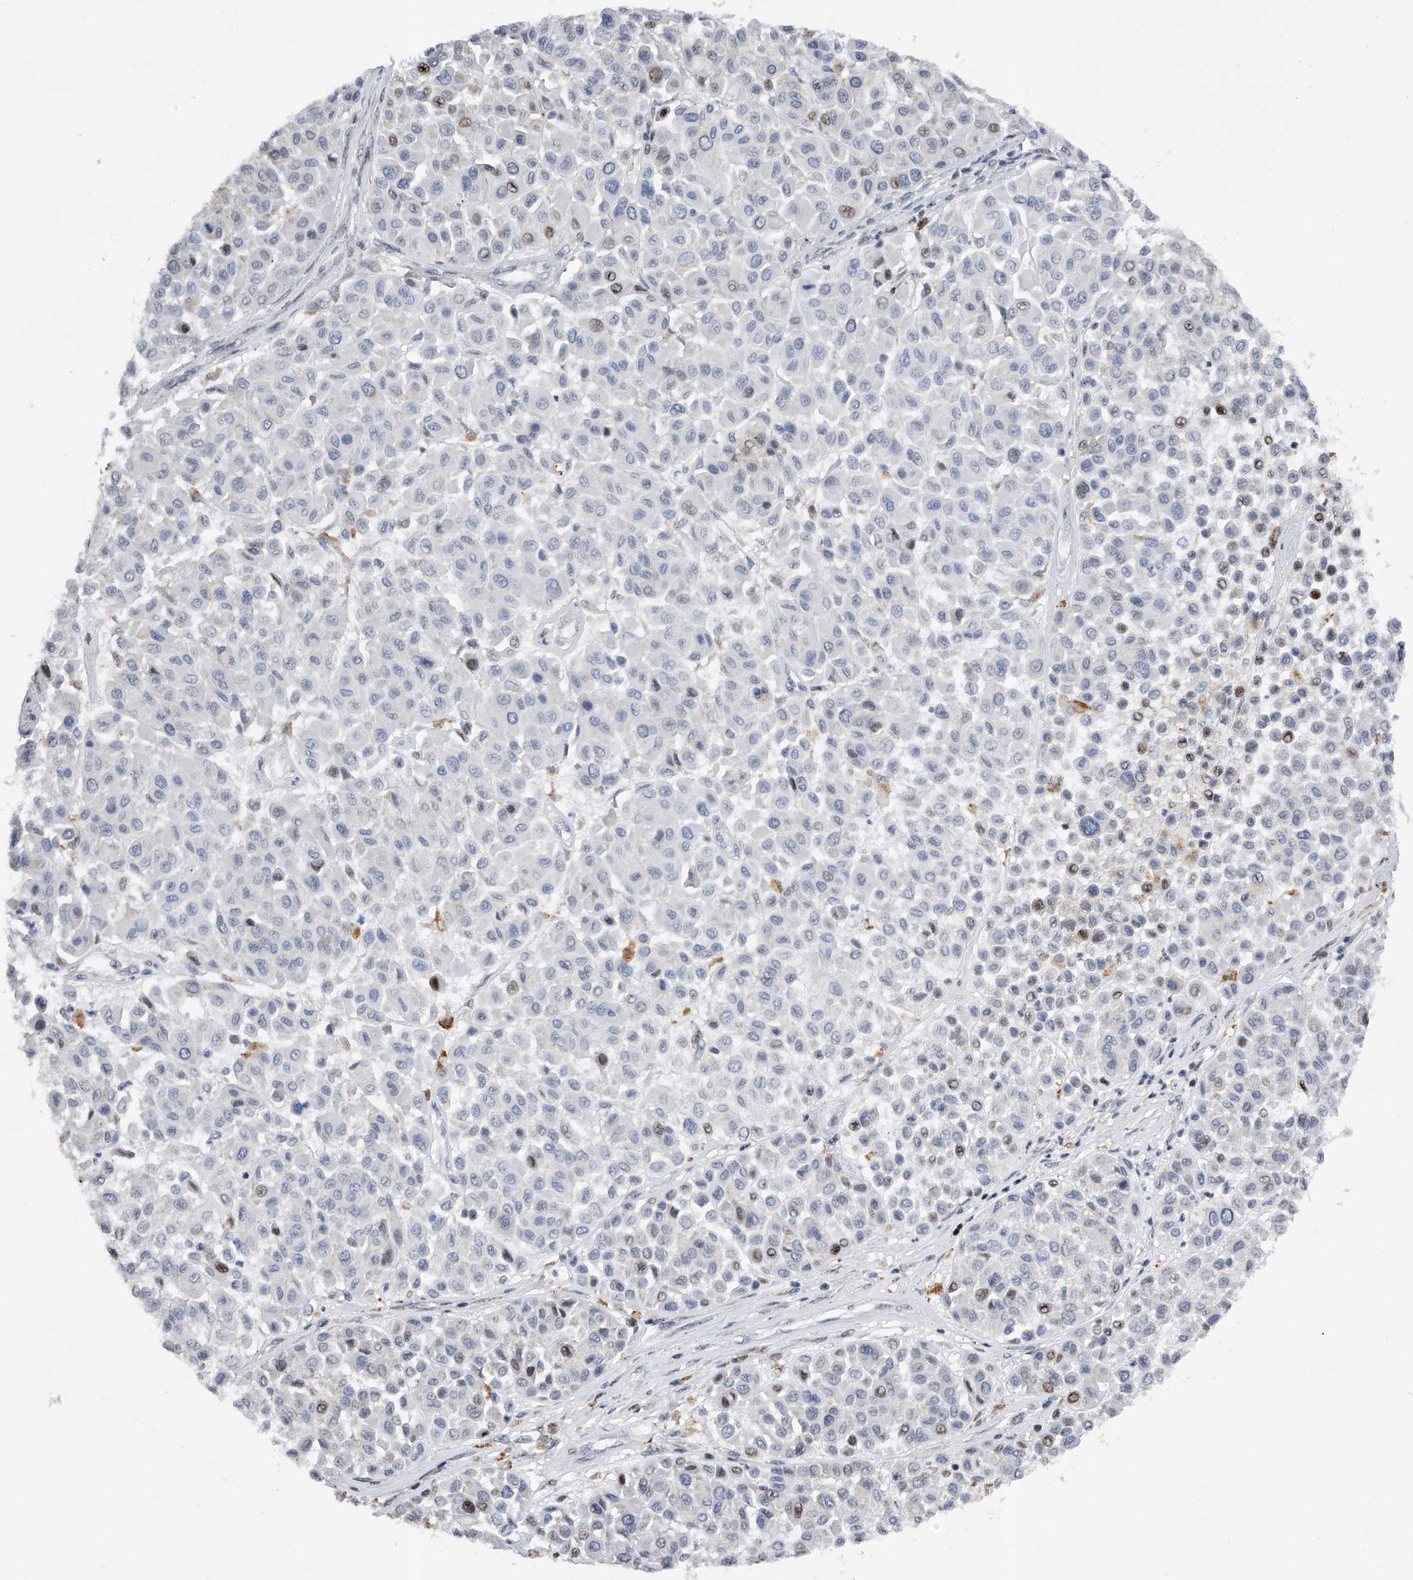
{"staining": {"intensity": "negative", "quantity": "none", "location": "none"}, "tissue": "melanoma", "cell_type": "Tumor cells", "image_type": "cancer", "snomed": [{"axis": "morphology", "description": "Malignant melanoma, Metastatic site"}, {"axis": "topography", "description": "Soft tissue"}], "caption": "DAB (3,3'-diaminobenzidine) immunohistochemical staining of malignant melanoma (metastatic site) reveals no significant staining in tumor cells.", "gene": "RWDD2A", "patient": {"sex": "male", "age": 41}}